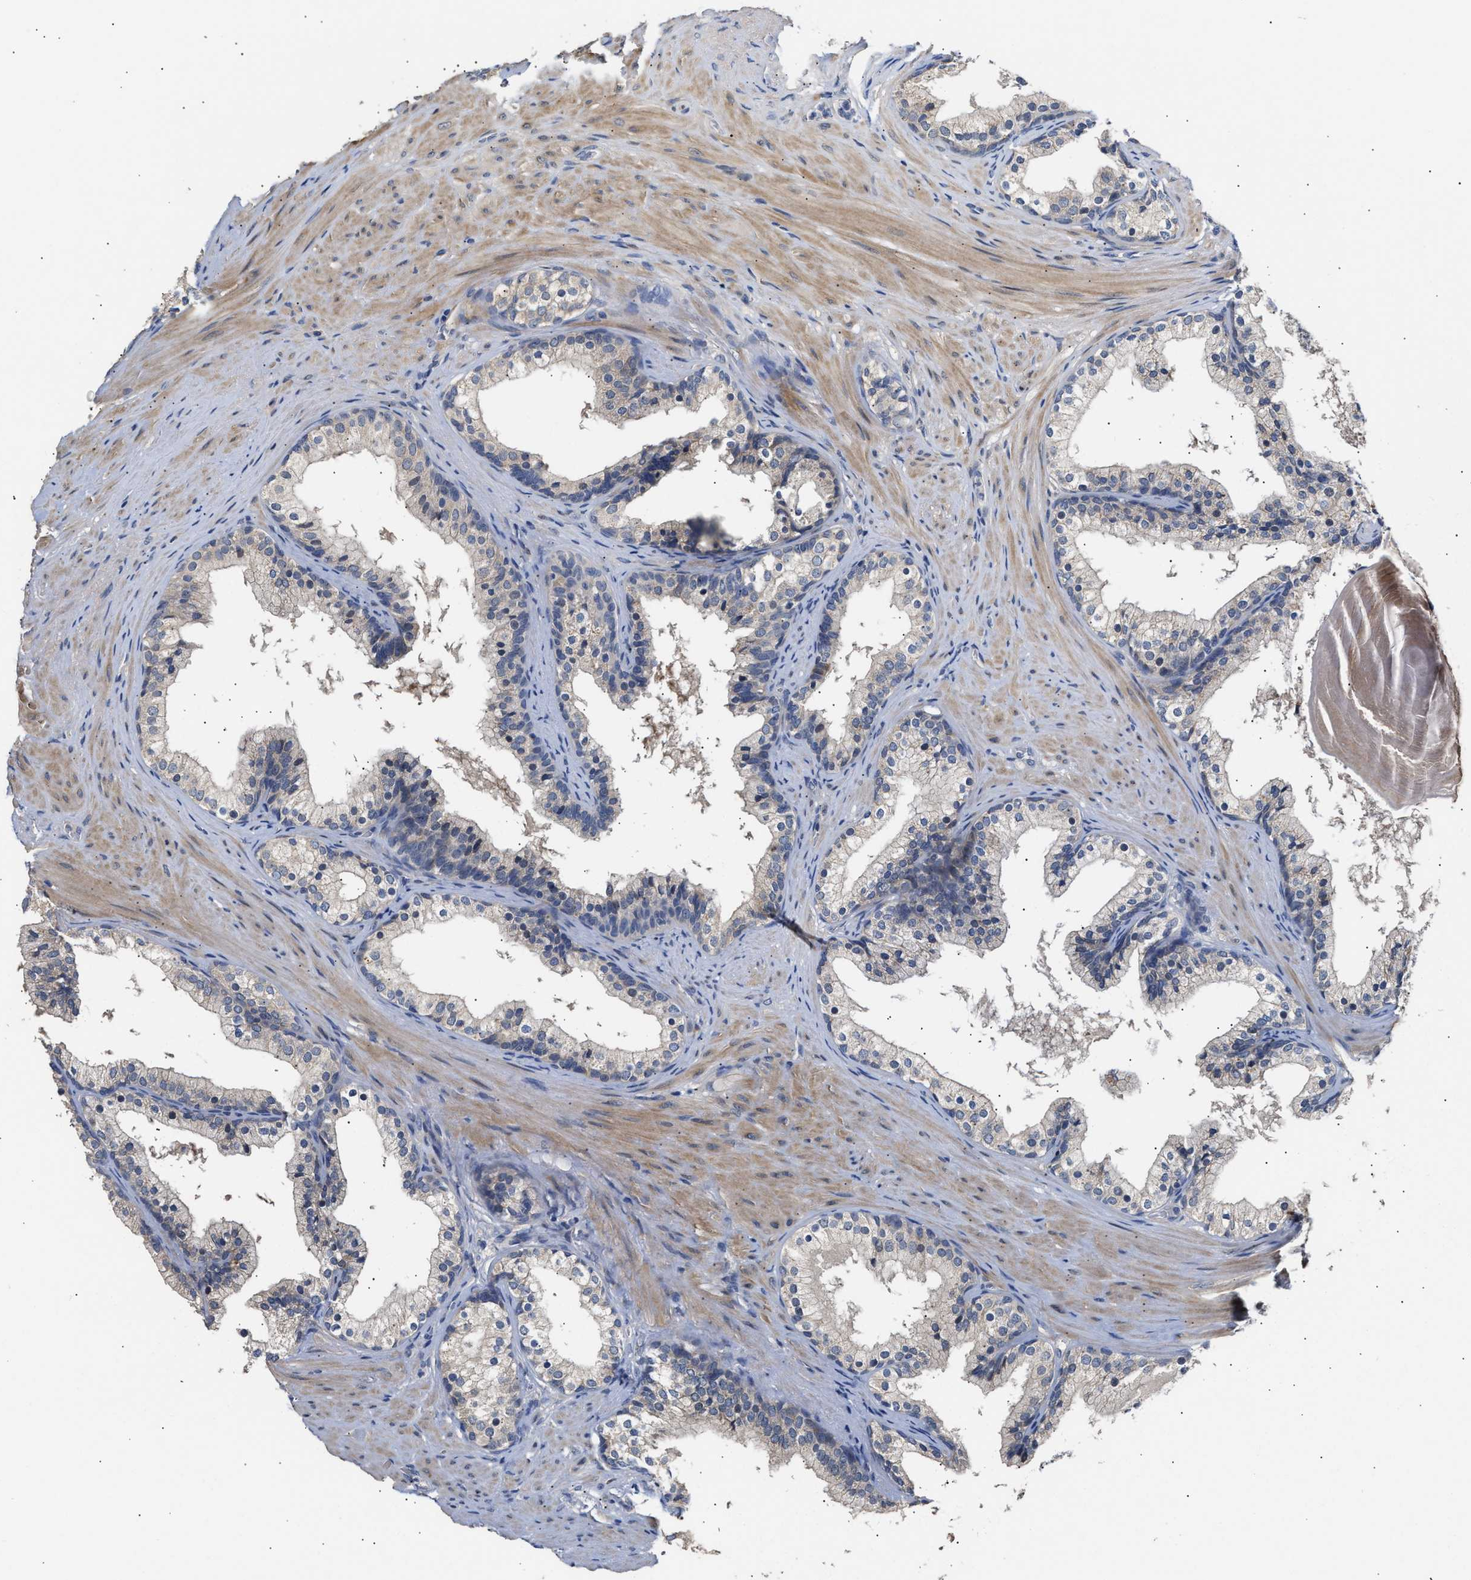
{"staining": {"intensity": "negative", "quantity": "none", "location": "none"}, "tissue": "prostate cancer", "cell_type": "Tumor cells", "image_type": "cancer", "snomed": [{"axis": "morphology", "description": "Adenocarcinoma, Low grade"}, {"axis": "topography", "description": "Prostate"}], "caption": "Prostate adenocarcinoma (low-grade) was stained to show a protein in brown. There is no significant expression in tumor cells.", "gene": "KASH5", "patient": {"sex": "male", "age": 69}}